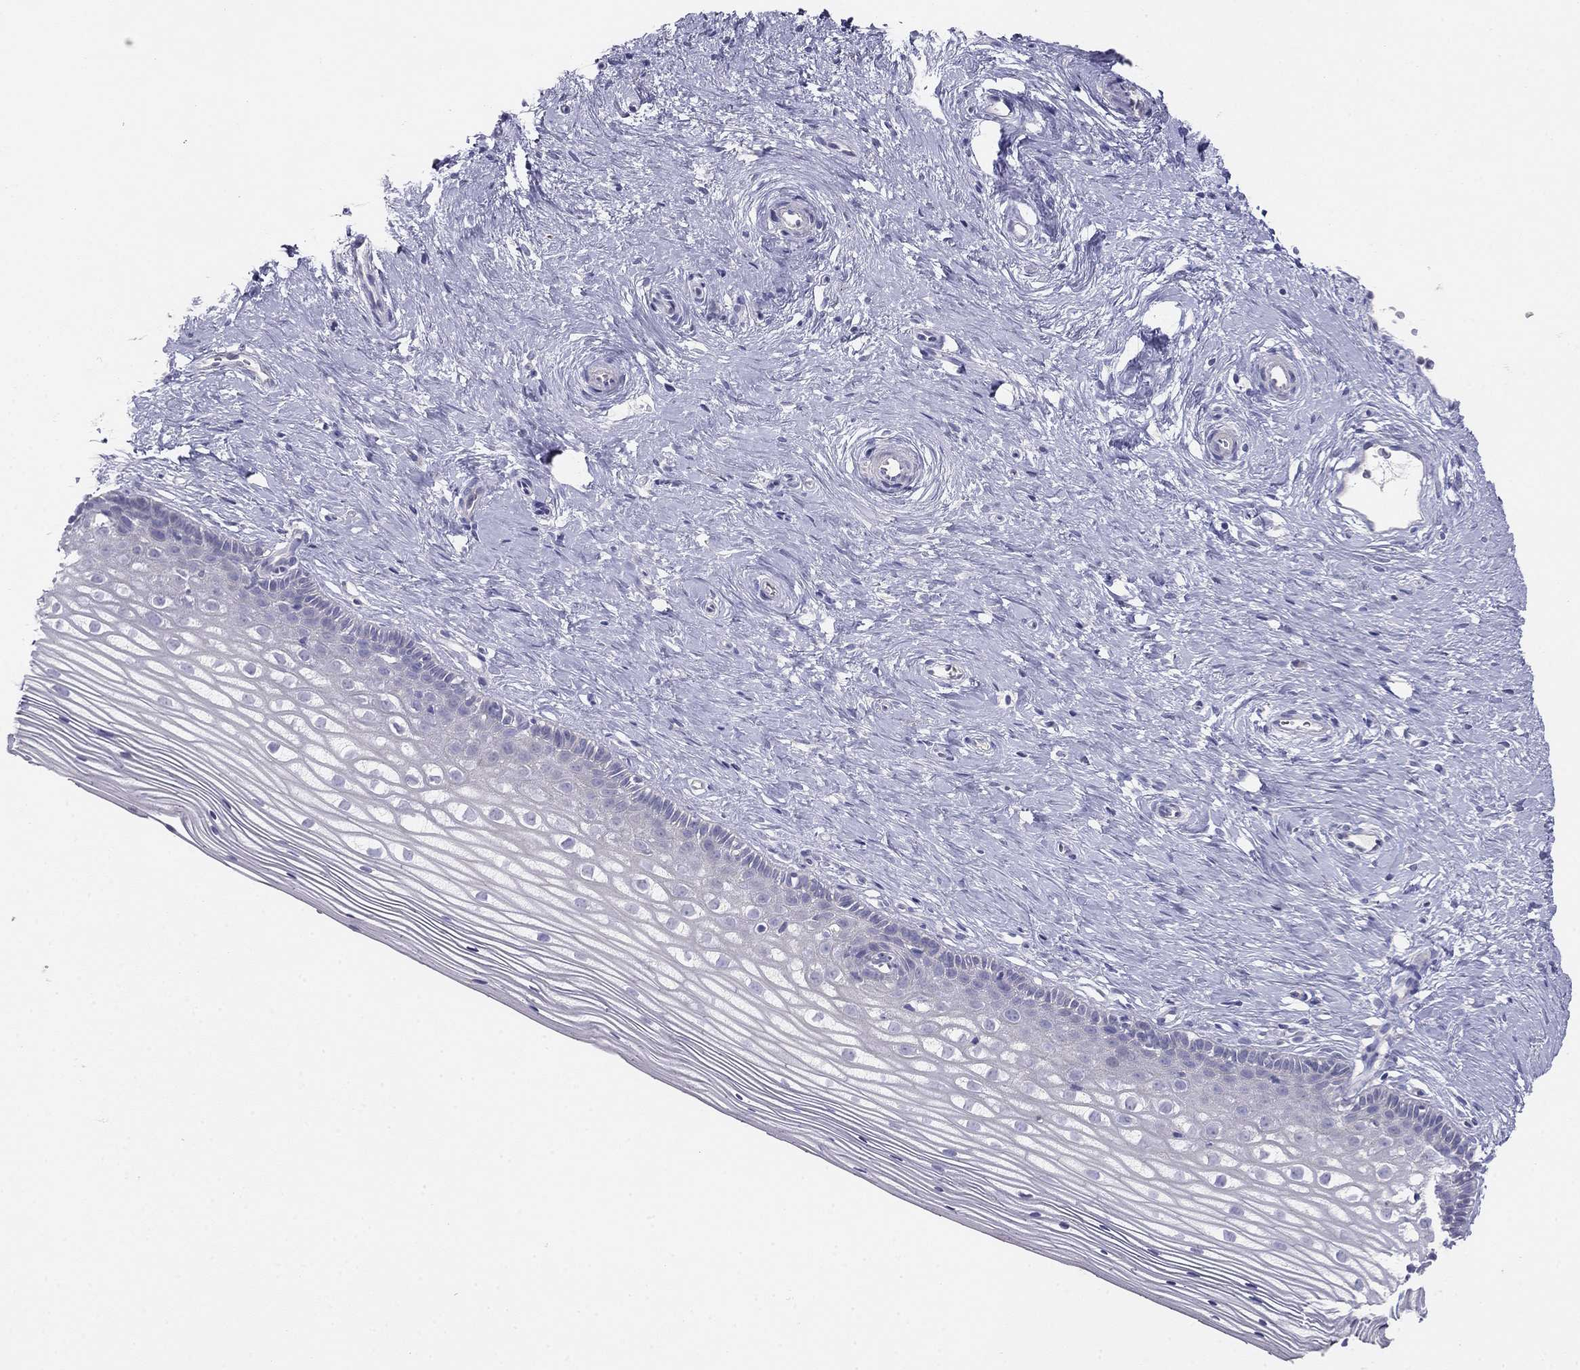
{"staining": {"intensity": "negative", "quantity": "none", "location": "none"}, "tissue": "cervix", "cell_type": "Glandular cells", "image_type": "normal", "snomed": [{"axis": "morphology", "description": "Normal tissue, NOS"}, {"axis": "topography", "description": "Cervix"}], "caption": "Protein analysis of benign cervix reveals no significant staining in glandular cells. (DAB immunohistochemistry (IHC) with hematoxylin counter stain).", "gene": "MGAT4C", "patient": {"sex": "female", "age": 40}}